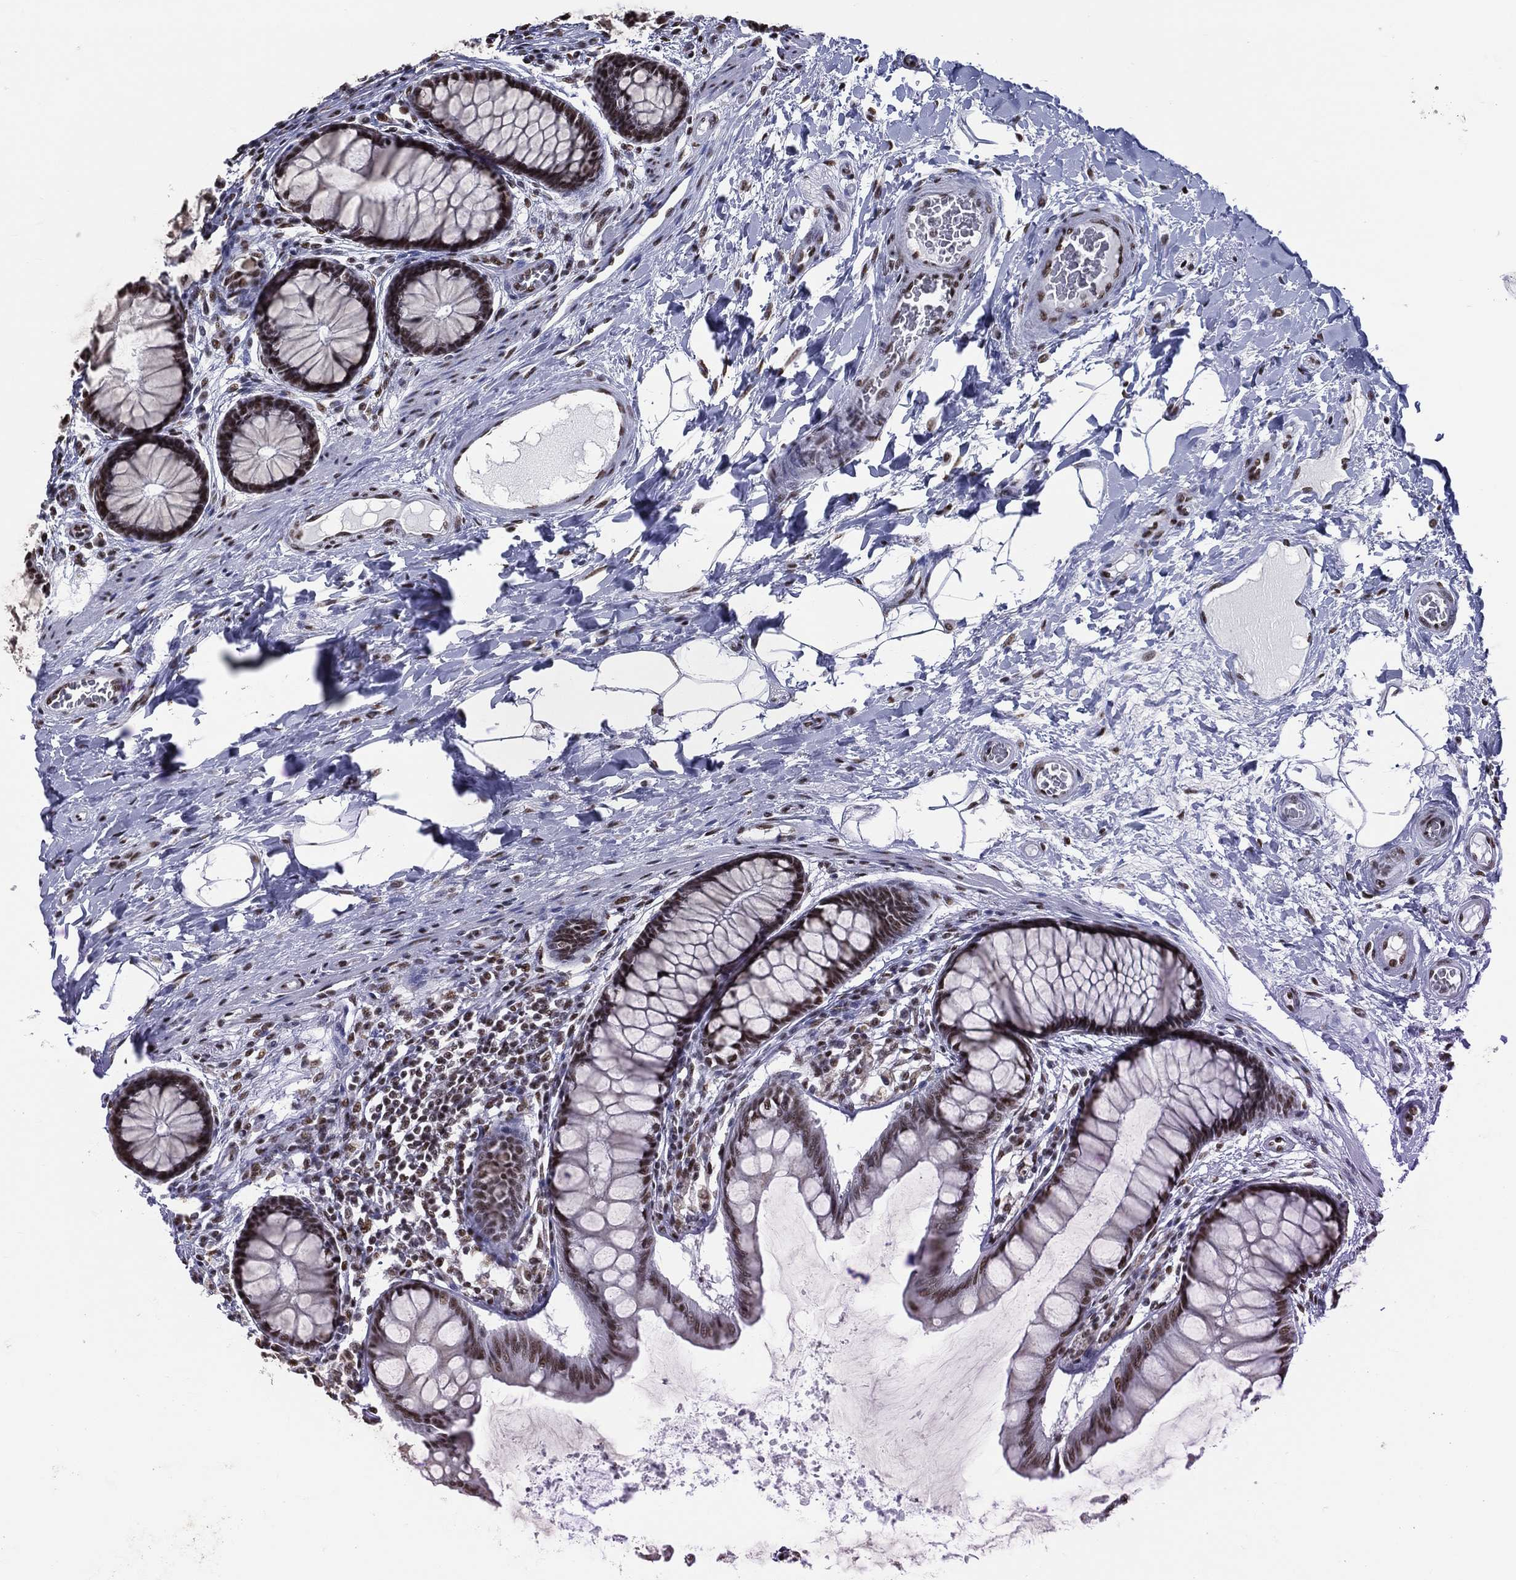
{"staining": {"intensity": "moderate", "quantity": ">75%", "location": "nuclear"}, "tissue": "colon", "cell_type": "Endothelial cells", "image_type": "normal", "snomed": [{"axis": "morphology", "description": "Normal tissue, NOS"}, {"axis": "topography", "description": "Colon"}], "caption": "A brown stain labels moderate nuclear positivity of a protein in endothelial cells of benign human colon.", "gene": "ZNF7", "patient": {"sex": "female", "age": 65}}